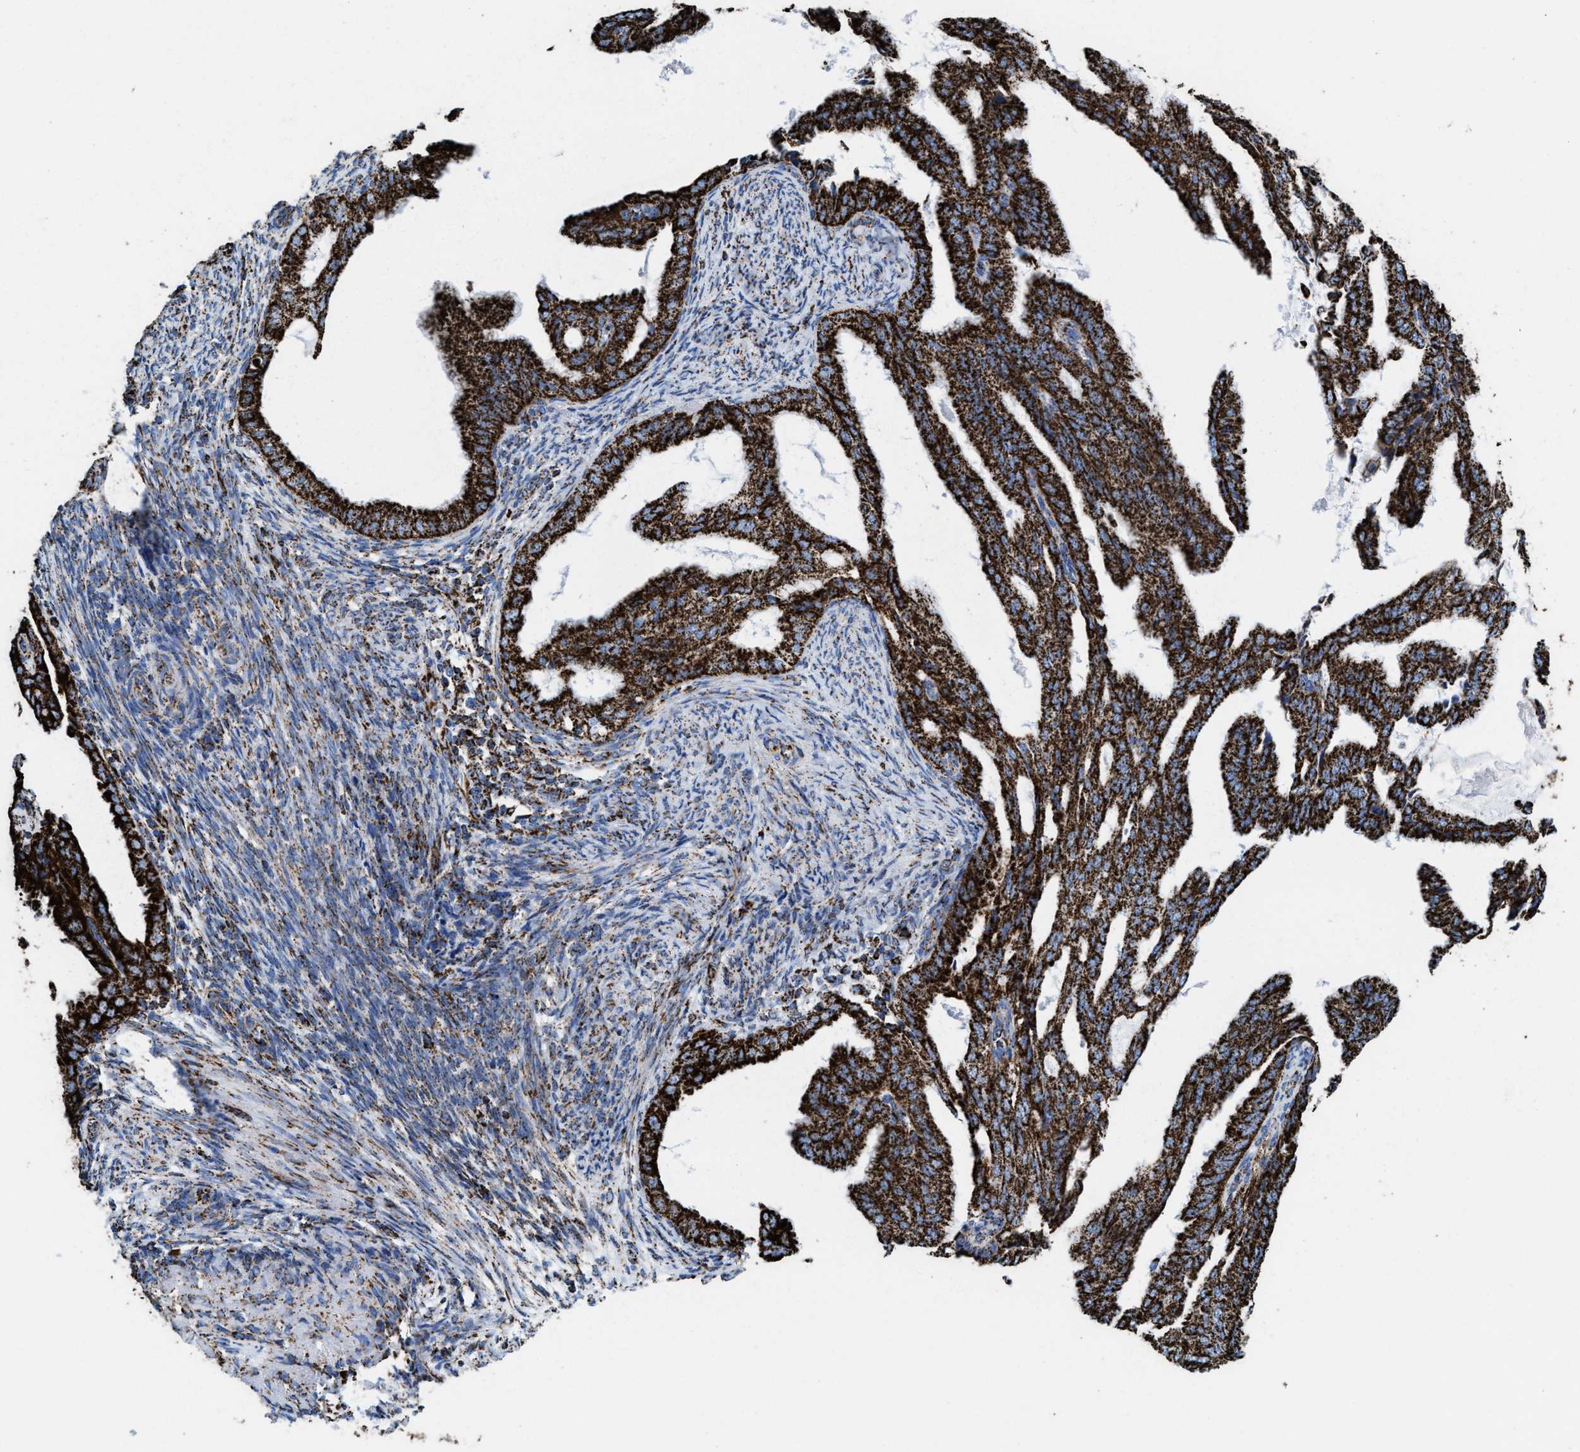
{"staining": {"intensity": "strong", "quantity": ">75%", "location": "cytoplasmic/membranous"}, "tissue": "endometrial cancer", "cell_type": "Tumor cells", "image_type": "cancer", "snomed": [{"axis": "morphology", "description": "Adenocarcinoma, NOS"}, {"axis": "topography", "description": "Endometrium"}], "caption": "Protein staining of endometrial cancer (adenocarcinoma) tissue reveals strong cytoplasmic/membranous positivity in approximately >75% of tumor cells.", "gene": "ECHS1", "patient": {"sex": "female", "age": 58}}